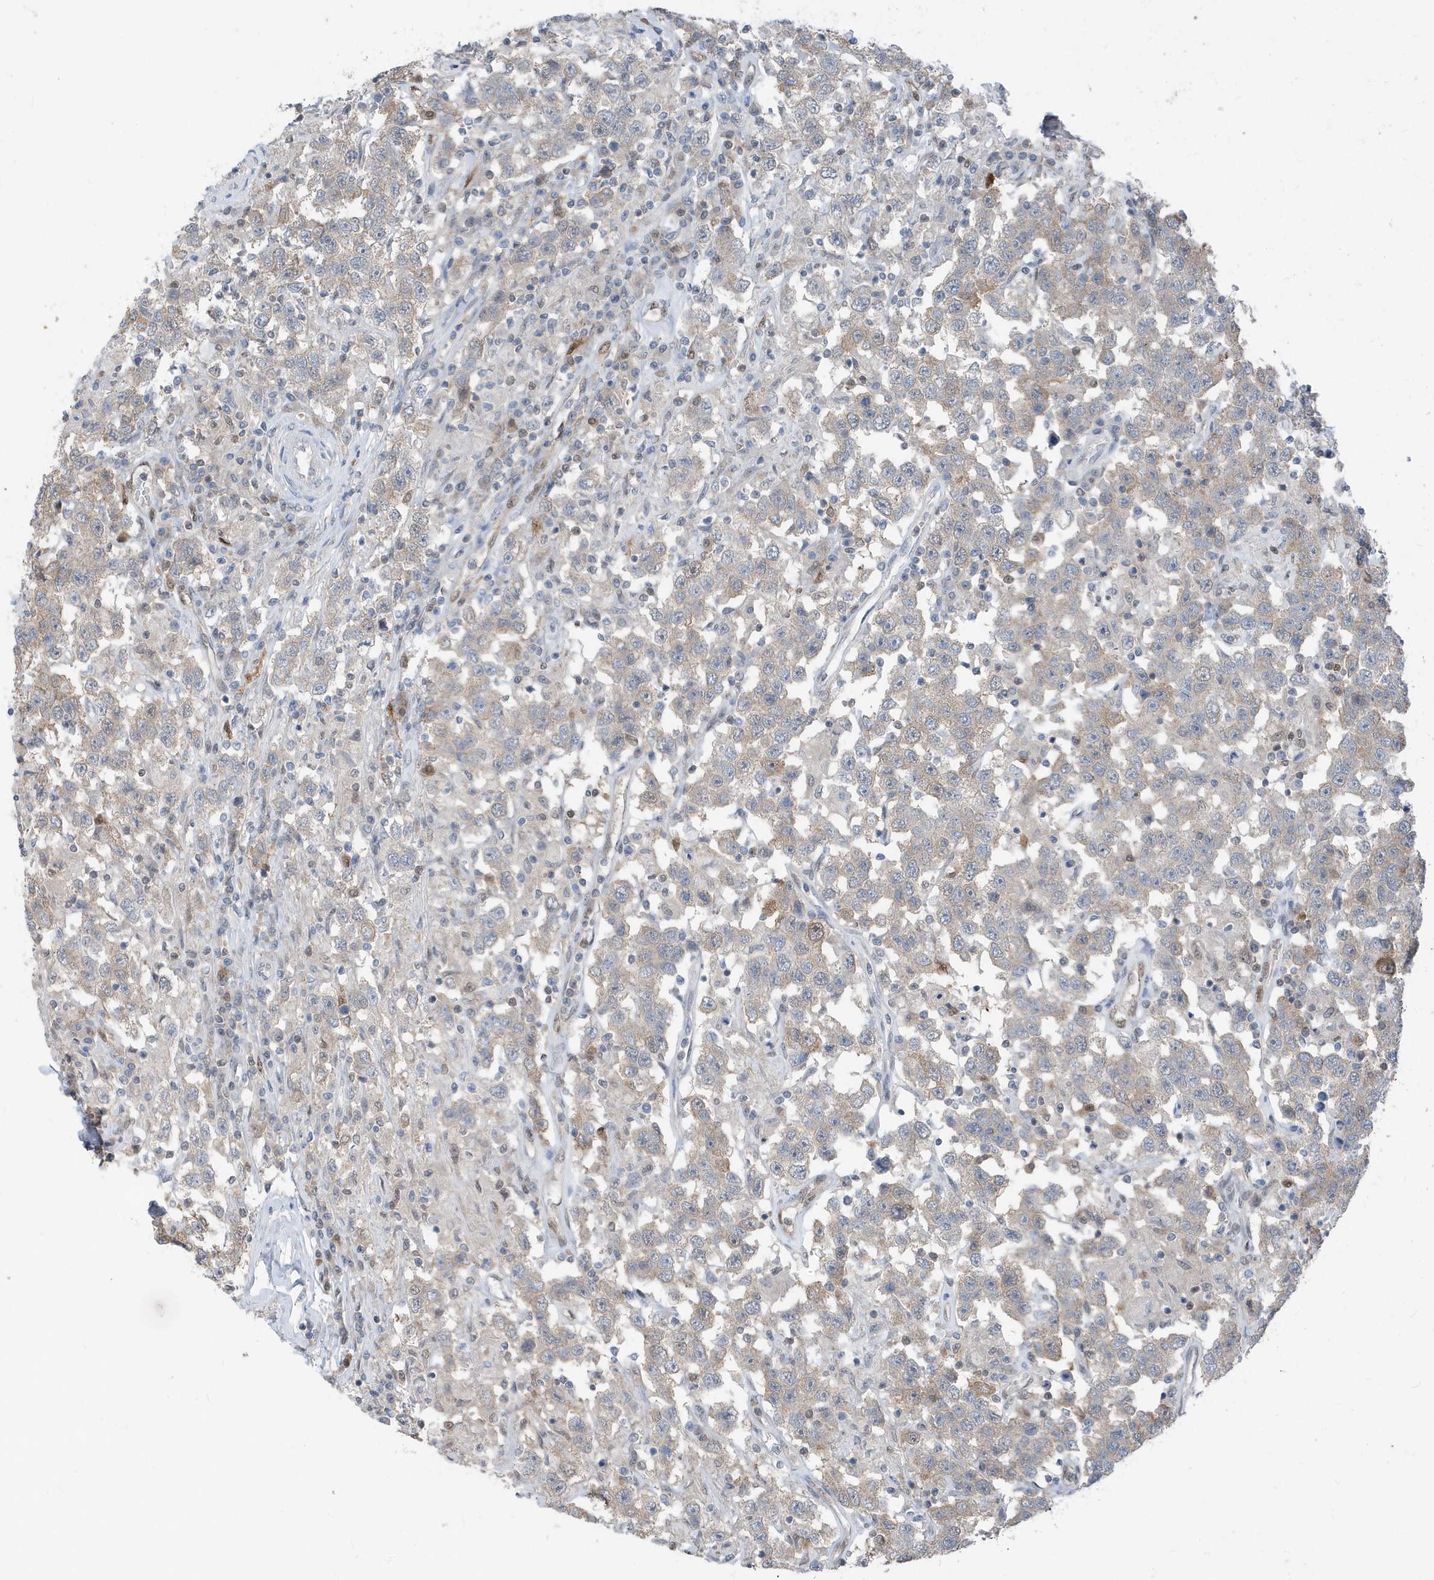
{"staining": {"intensity": "weak", "quantity": "<25%", "location": "cytoplasmic/membranous"}, "tissue": "testis cancer", "cell_type": "Tumor cells", "image_type": "cancer", "snomed": [{"axis": "morphology", "description": "Seminoma, NOS"}, {"axis": "topography", "description": "Testis"}], "caption": "Immunohistochemistry (IHC) photomicrograph of seminoma (testis) stained for a protein (brown), which shows no positivity in tumor cells.", "gene": "NCOA7", "patient": {"sex": "male", "age": 41}}